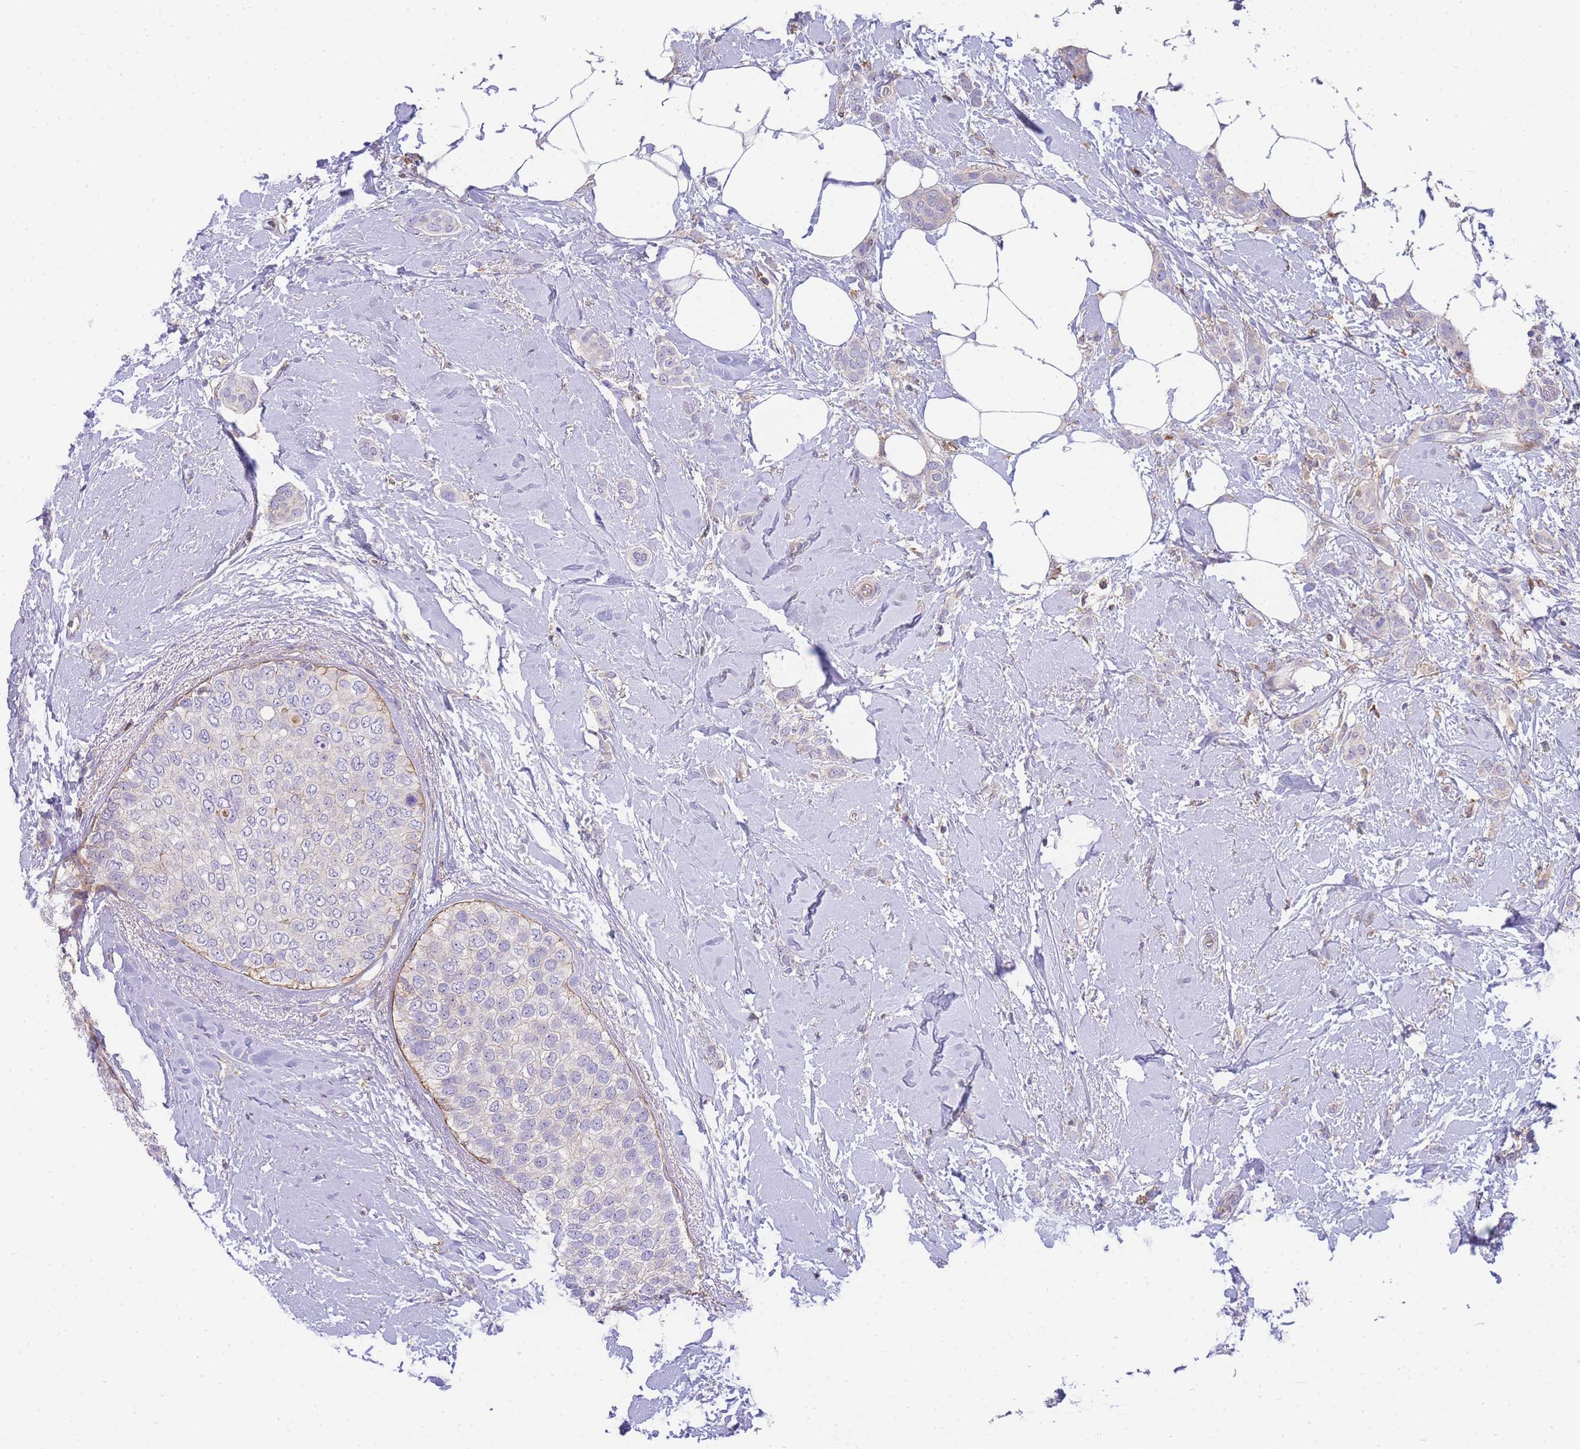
{"staining": {"intensity": "negative", "quantity": "none", "location": "none"}, "tissue": "breast cancer", "cell_type": "Tumor cells", "image_type": "cancer", "snomed": [{"axis": "morphology", "description": "Duct carcinoma"}, {"axis": "topography", "description": "Breast"}], "caption": "A micrograph of breast cancer stained for a protein exhibits no brown staining in tumor cells. (DAB (3,3'-diaminobenzidine) immunohistochemistry (IHC) visualized using brightfield microscopy, high magnification).", "gene": "FBN3", "patient": {"sex": "female", "age": 72}}